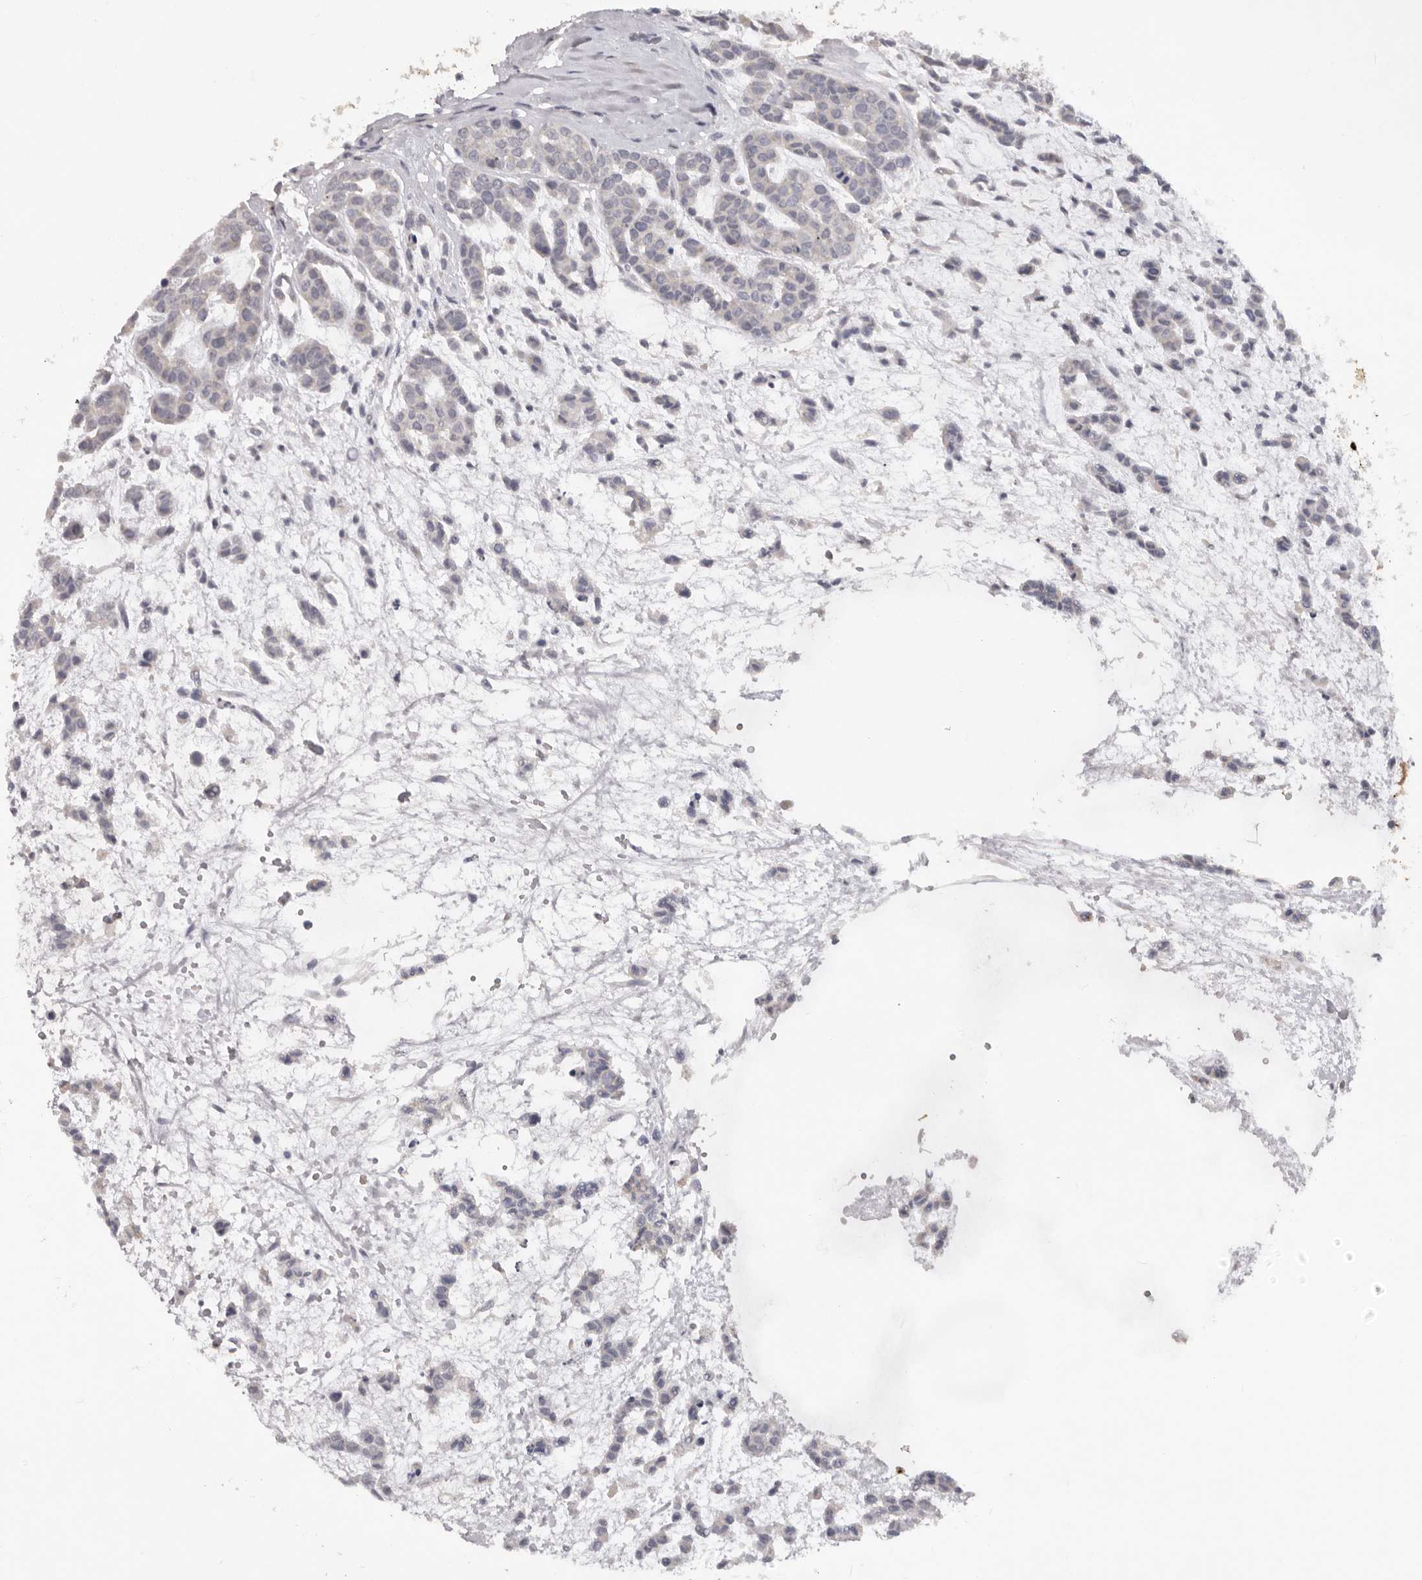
{"staining": {"intensity": "negative", "quantity": "none", "location": "none"}, "tissue": "head and neck cancer", "cell_type": "Tumor cells", "image_type": "cancer", "snomed": [{"axis": "morphology", "description": "Adenocarcinoma, NOS"}, {"axis": "morphology", "description": "Adenoma, NOS"}, {"axis": "topography", "description": "Head-Neck"}], "caption": "Immunohistochemical staining of head and neck cancer (adenocarcinoma) exhibits no significant positivity in tumor cells.", "gene": "TNR", "patient": {"sex": "female", "age": 55}}